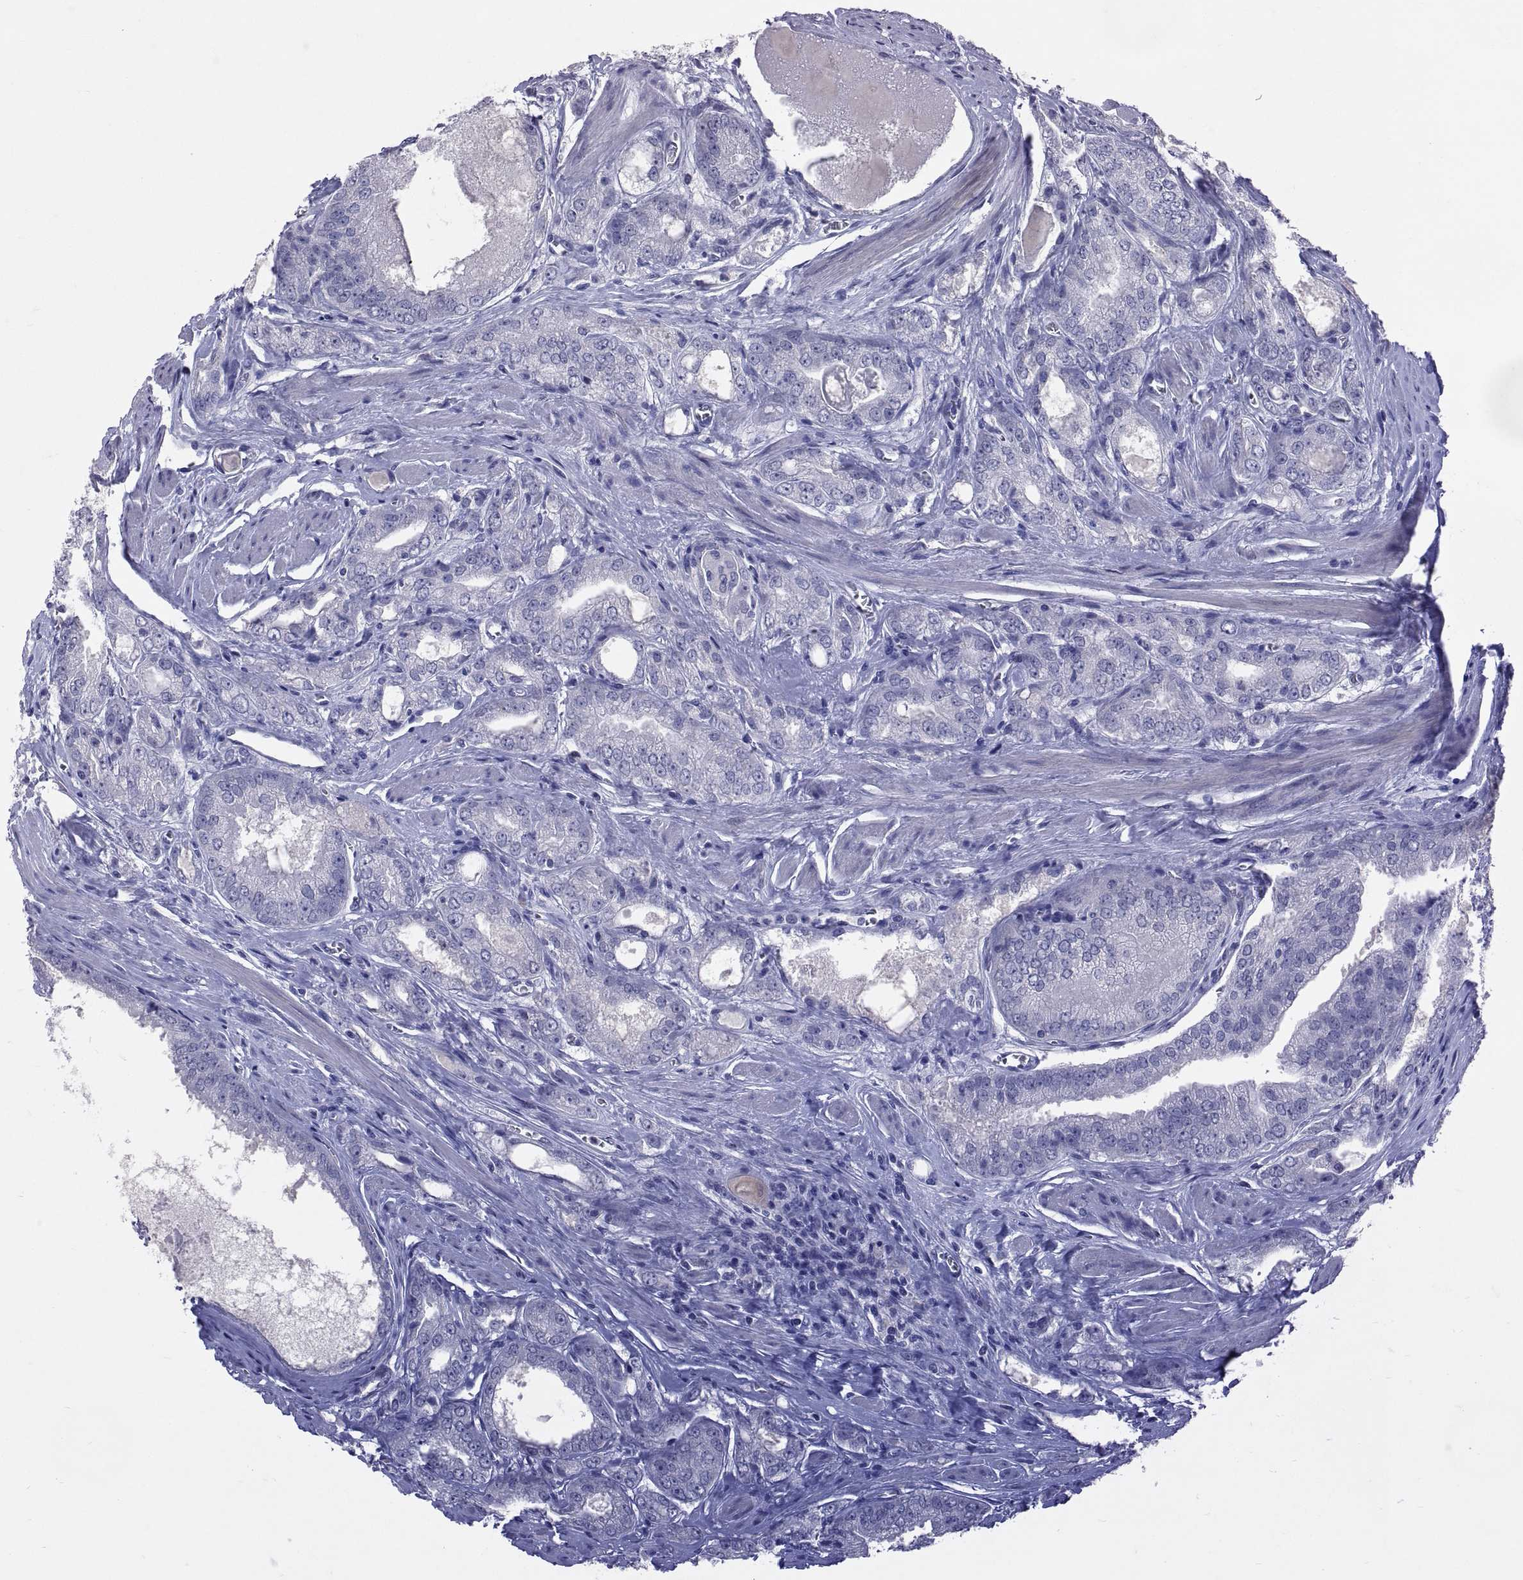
{"staining": {"intensity": "negative", "quantity": "none", "location": "none"}, "tissue": "prostate cancer", "cell_type": "Tumor cells", "image_type": "cancer", "snomed": [{"axis": "morphology", "description": "Adenocarcinoma, NOS"}, {"axis": "morphology", "description": "Adenocarcinoma, High grade"}, {"axis": "topography", "description": "Prostate"}], "caption": "This histopathology image is of prostate cancer (high-grade adenocarcinoma) stained with immunohistochemistry (IHC) to label a protein in brown with the nuclei are counter-stained blue. There is no expression in tumor cells. (DAB (3,3'-diaminobenzidine) IHC, high magnification).", "gene": "PTN", "patient": {"sex": "male", "age": 70}}